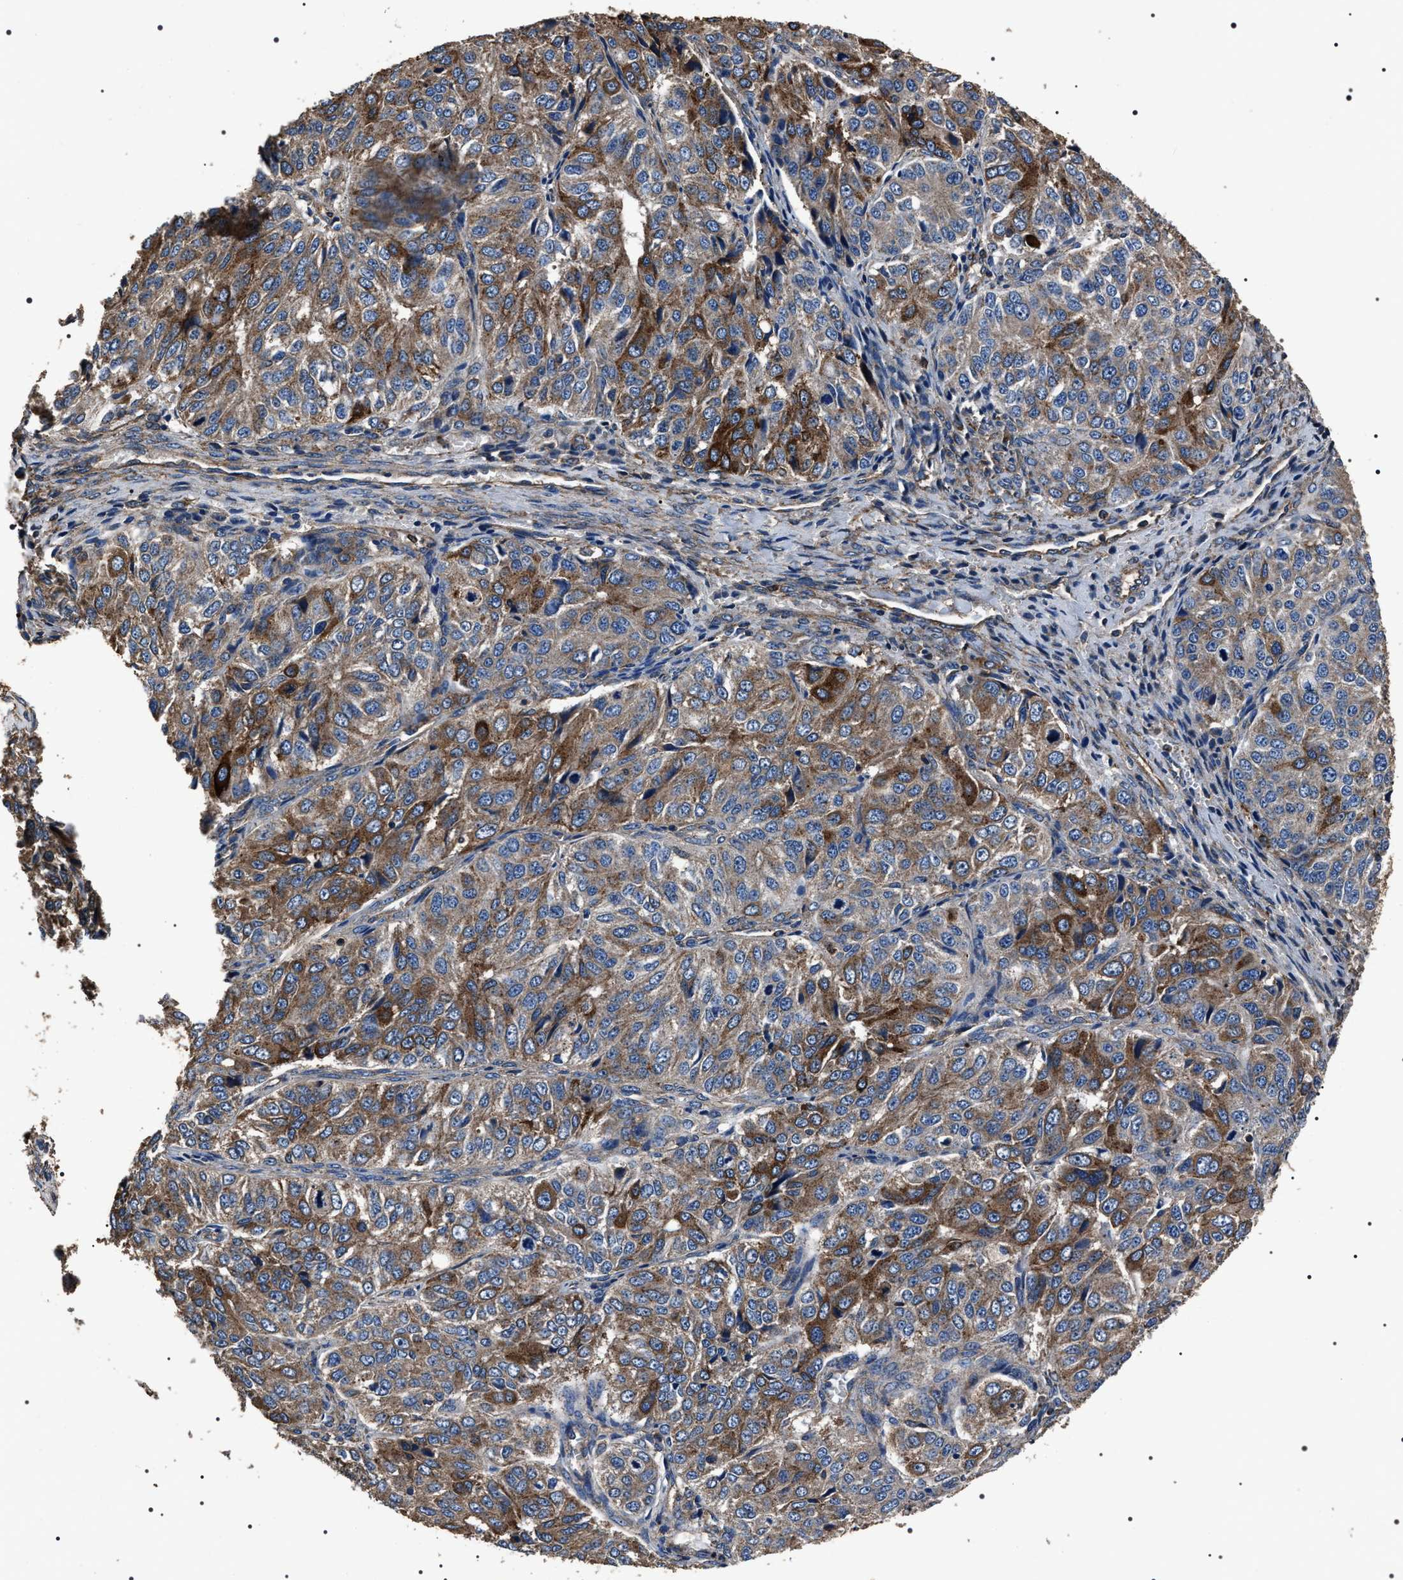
{"staining": {"intensity": "moderate", "quantity": ">75%", "location": "cytoplasmic/membranous"}, "tissue": "ovarian cancer", "cell_type": "Tumor cells", "image_type": "cancer", "snomed": [{"axis": "morphology", "description": "Carcinoma, endometroid"}, {"axis": "topography", "description": "Ovary"}], "caption": "The immunohistochemical stain highlights moderate cytoplasmic/membranous staining in tumor cells of ovarian cancer (endometroid carcinoma) tissue.", "gene": "HSCB", "patient": {"sex": "female", "age": 51}}